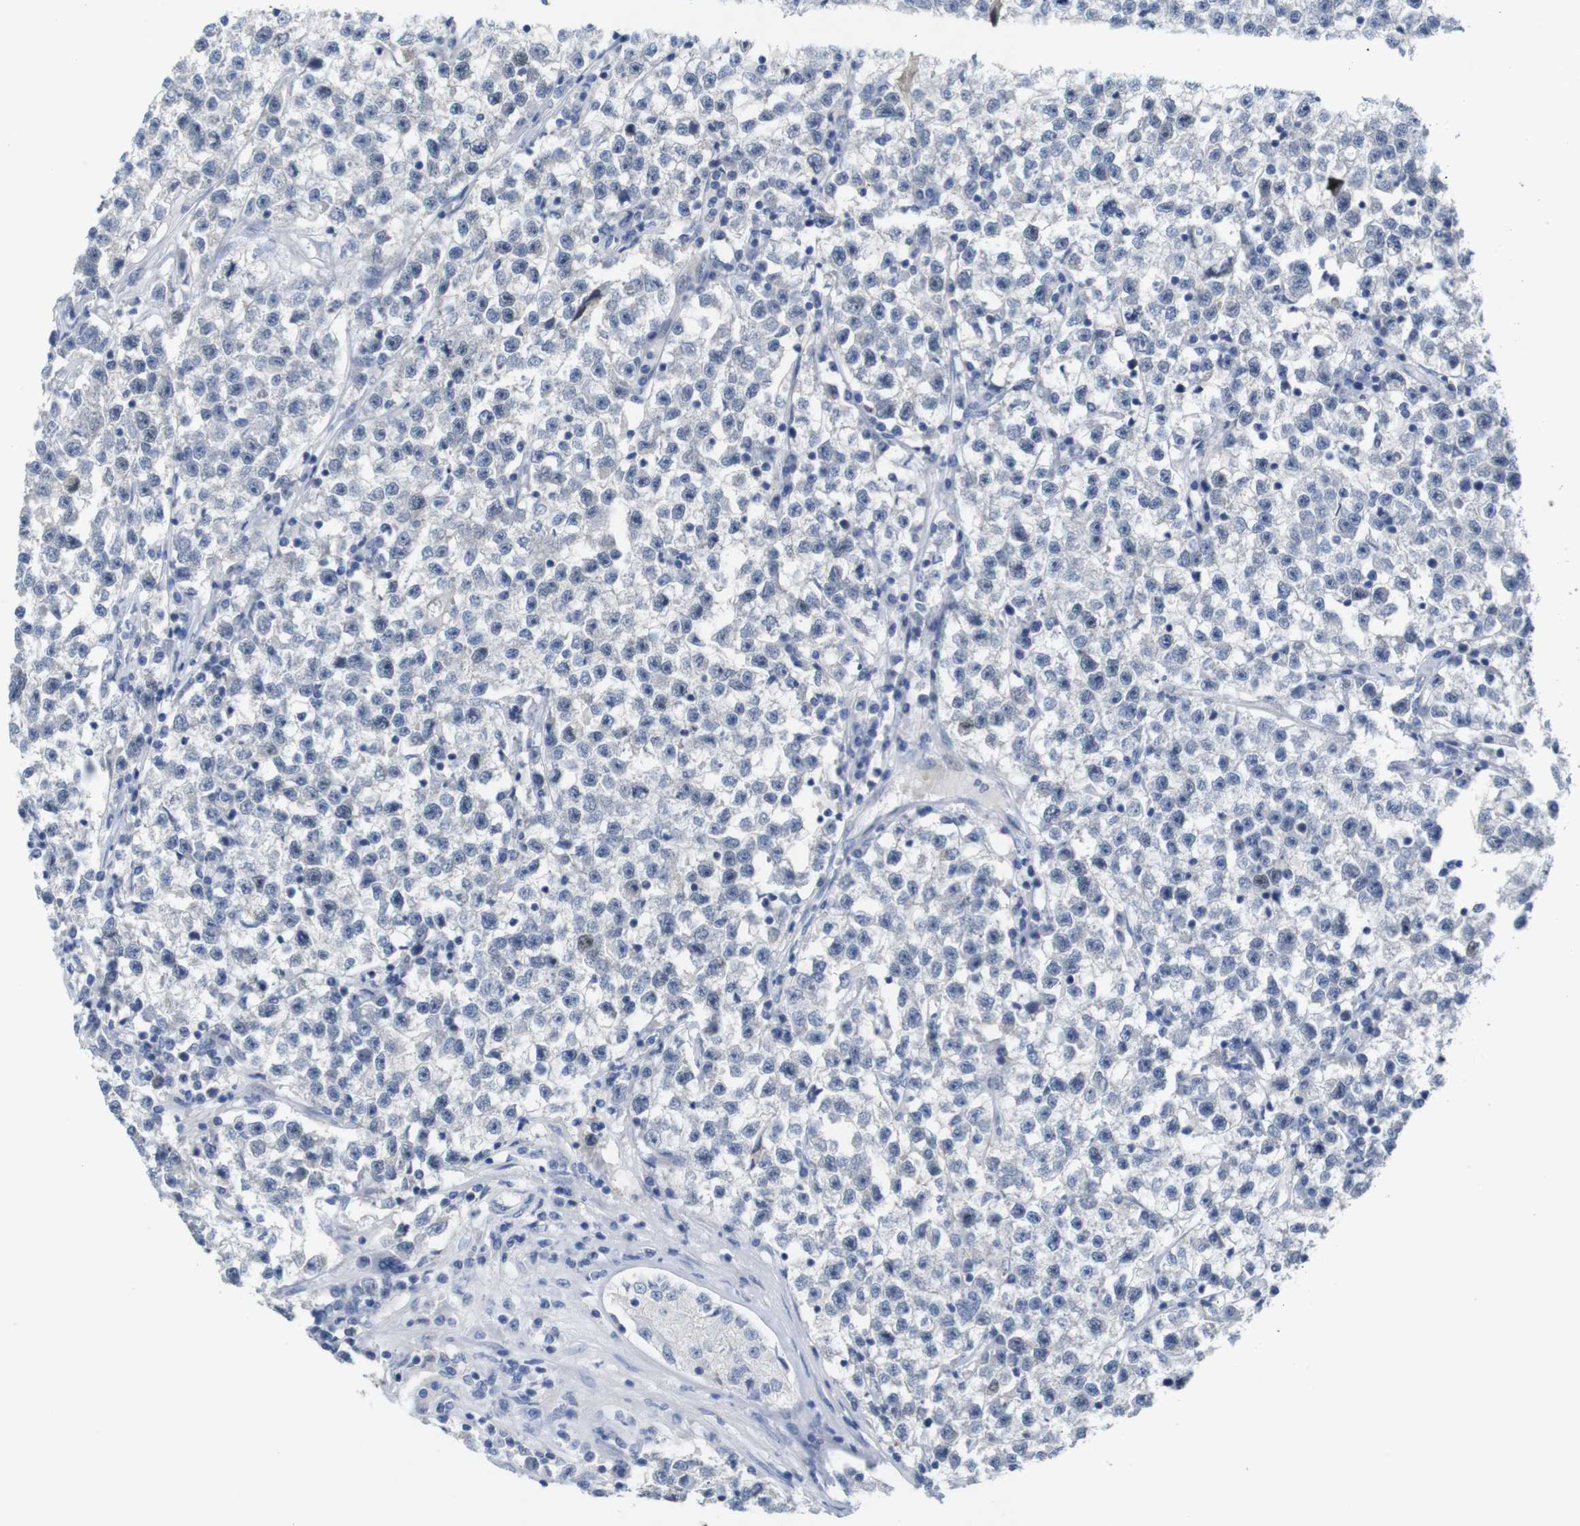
{"staining": {"intensity": "negative", "quantity": "none", "location": "none"}, "tissue": "testis cancer", "cell_type": "Tumor cells", "image_type": "cancer", "snomed": [{"axis": "morphology", "description": "Seminoma, NOS"}, {"axis": "topography", "description": "Testis"}], "caption": "Protein analysis of testis cancer reveals no significant positivity in tumor cells.", "gene": "CDK2", "patient": {"sex": "male", "age": 22}}